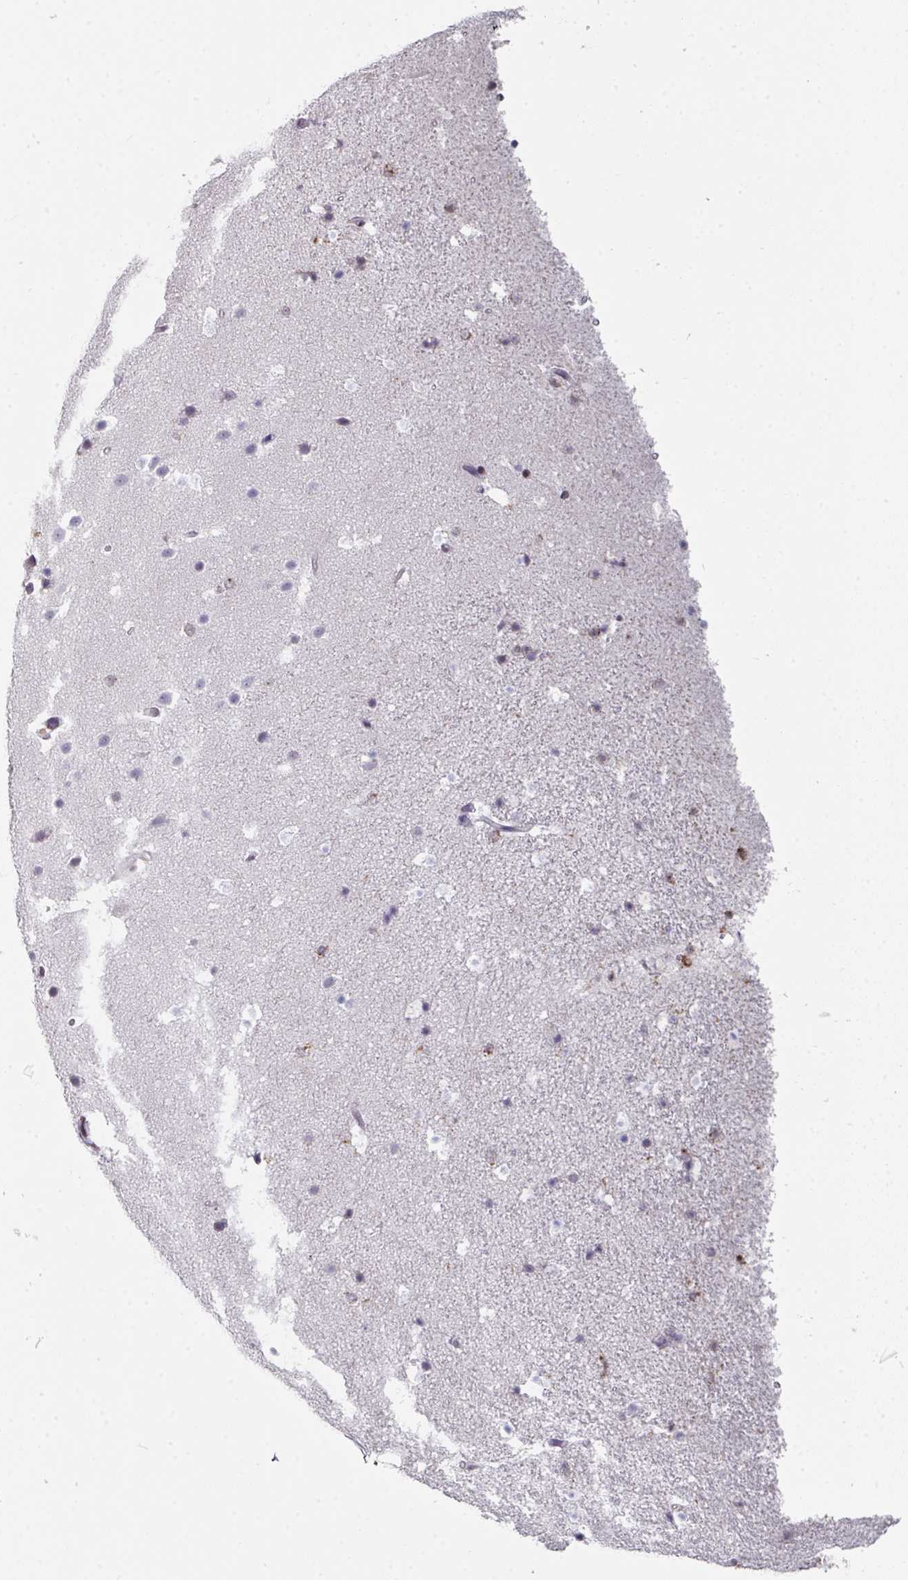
{"staining": {"intensity": "negative", "quantity": "none", "location": "none"}, "tissue": "hippocampus", "cell_type": "Glial cells", "image_type": "normal", "snomed": [{"axis": "morphology", "description": "Normal tissue, NOS"}, {"axis": "topography", "description": "Hippocampus"}], "caption": "This is an immunohistochemistry (IHC) histopathology image of benign hippocampus. There is no expression in glial cells.", "gene": "RASAL3", "patient": {"sex": "male", "age": 37}}